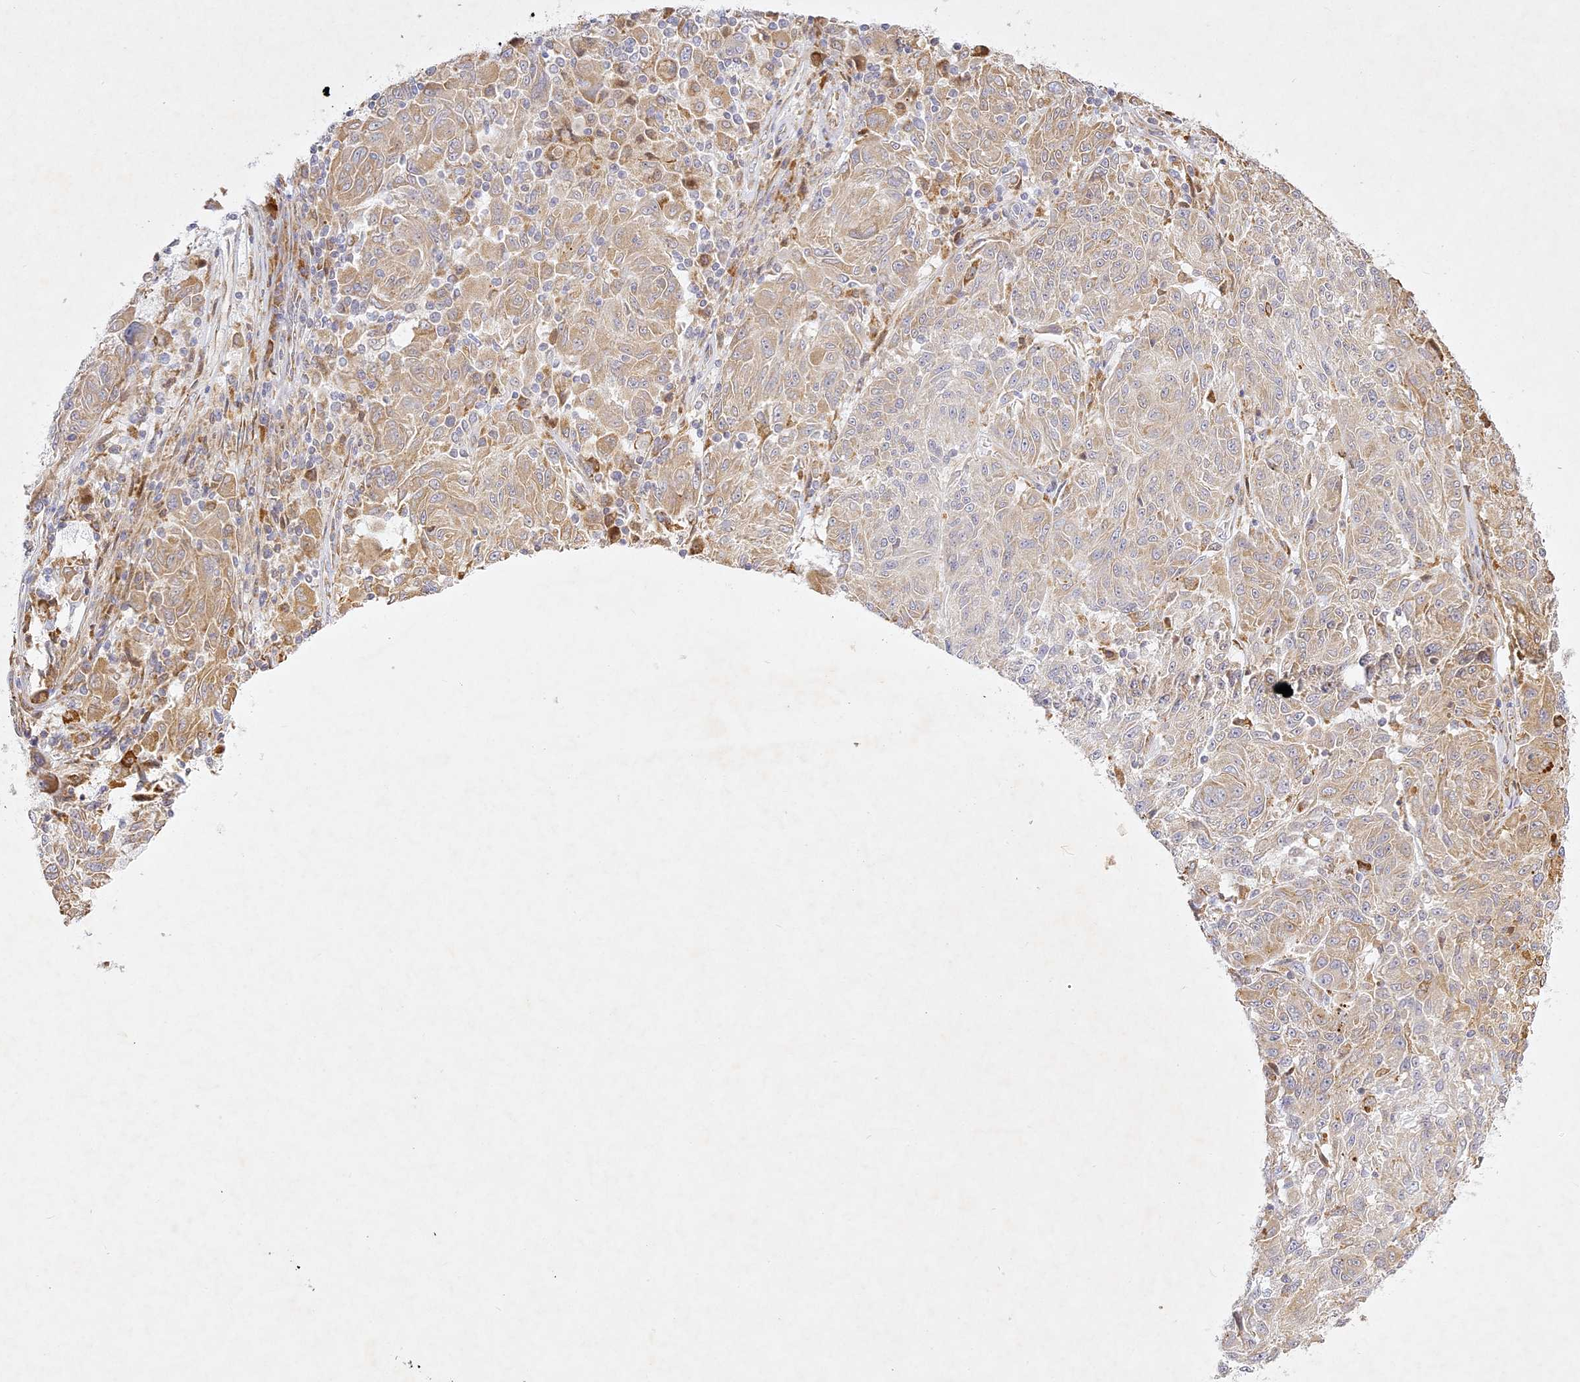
{"staining": {"intensity": "weak", "quantity": "25%-75%", "location": "cytoplasmic/membranous"}, "tissue": "melanoma", "cell_type": "Tumor cells", "image_type": "cancer", "snomed": [{"axis": "morphology", "description": "Malignant melanoma, NOS"}, {"axis": "topography", "description": "Skin"}], "caption": "Immunohistochemical staining of human malignant melanoma reveals weak cytoplasmic/membranous protein positivity in about 25%-75% of tumor cells.", "gene": "SLC30A5", "patient": {"sex": "male", "age": 53}}